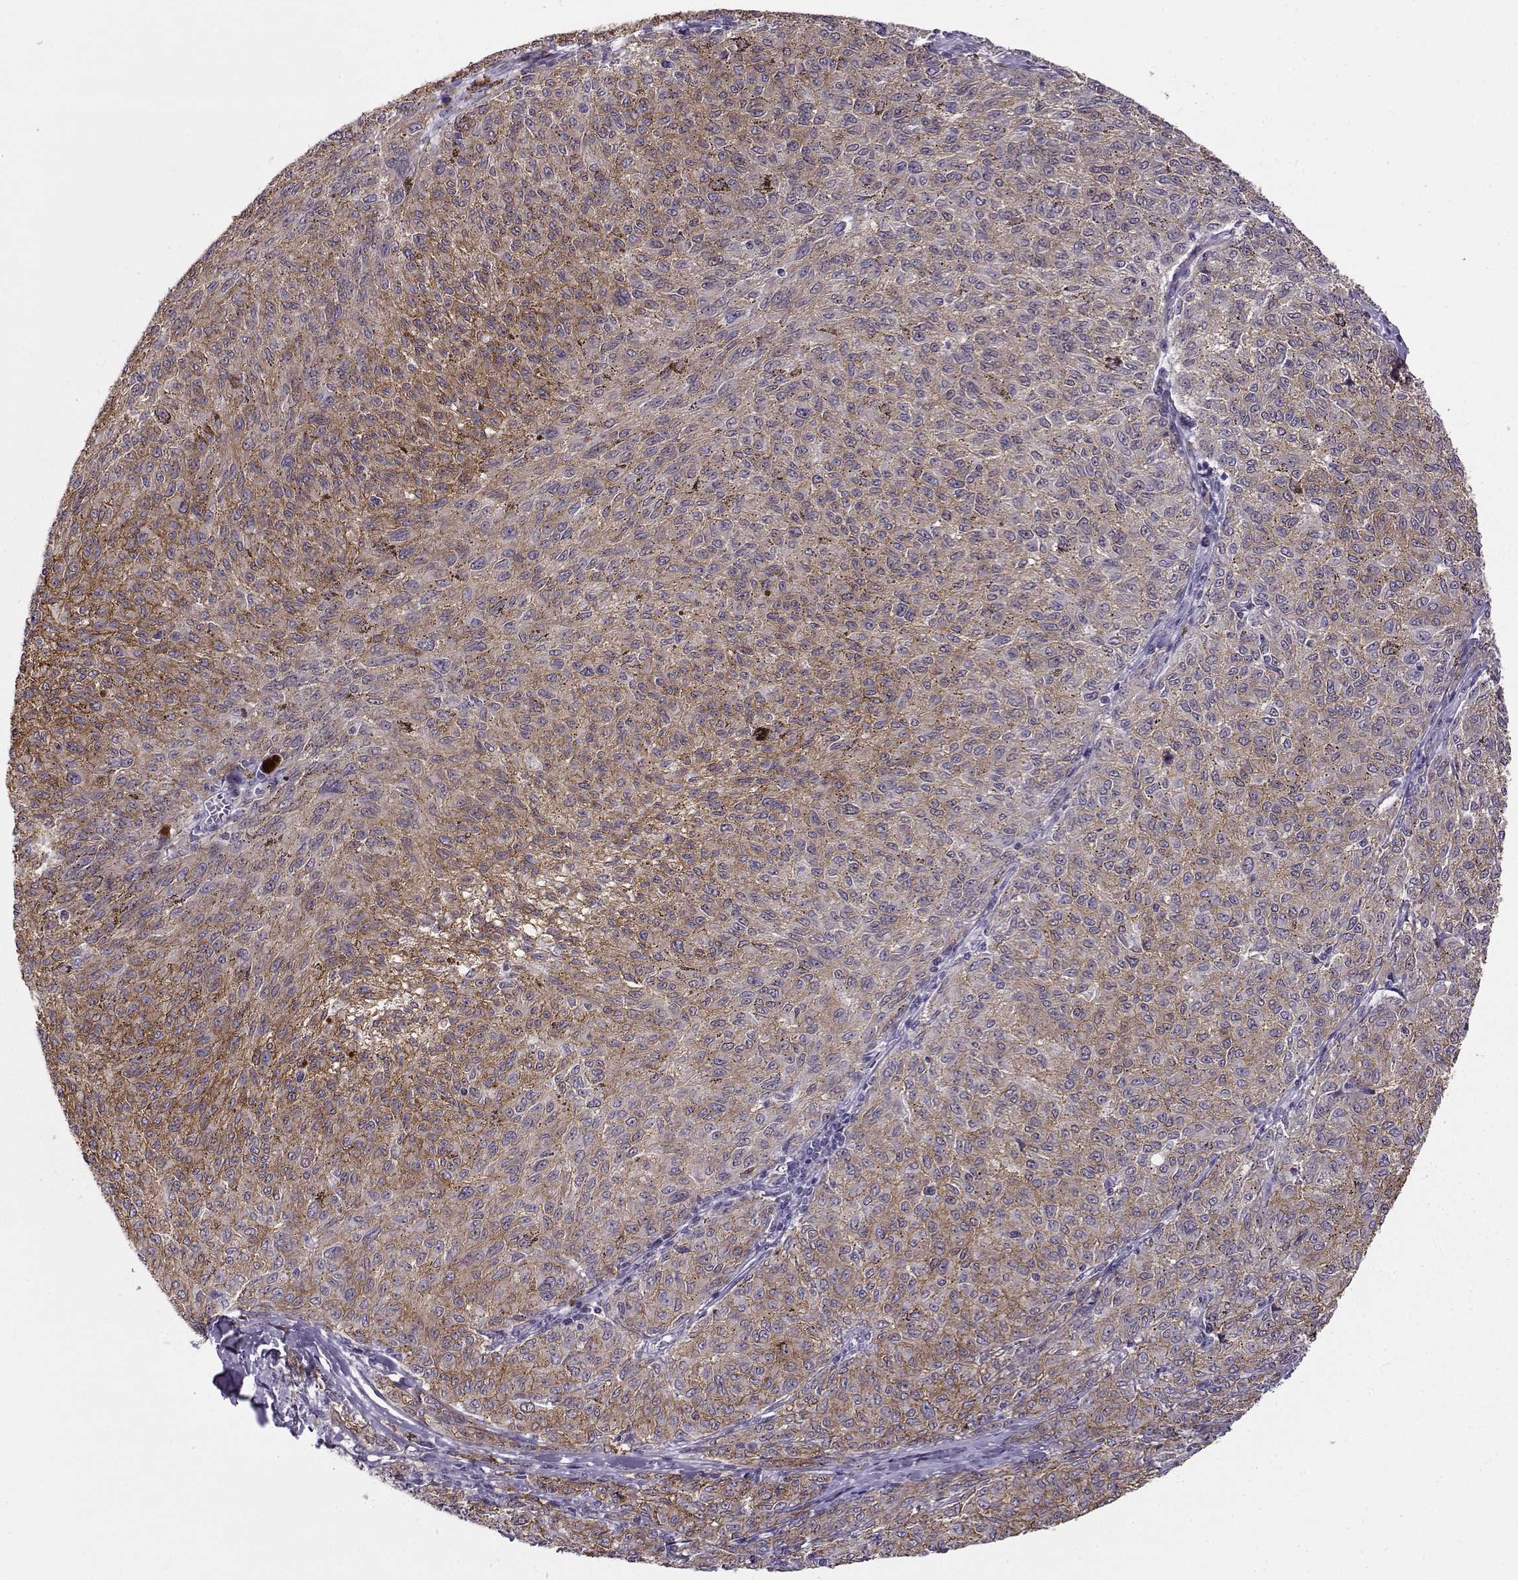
{"staining": {"intensity": "moderate", "quantity": ">75%", "location": "cytoplasmic/membranous"}, "tissue": "melanoma", "cell_type": "Tumor cells", "image_type": "cancer", "snomed": [{"axis": "morphology", "description": "Malignant melanoma, NOS"}, {"axis": "topography", "description": "Skin"}], "caption": "A photomicrograph of malignant melanoma stained for a protein demonstrates moderate cytoplasmic/membranous brown staining in tumor cells. The protein of interest is shown in brown color, while the nuclei are stained blue.", "gene": "BACH1", "patient": {"sex": "female", "age": 72}}